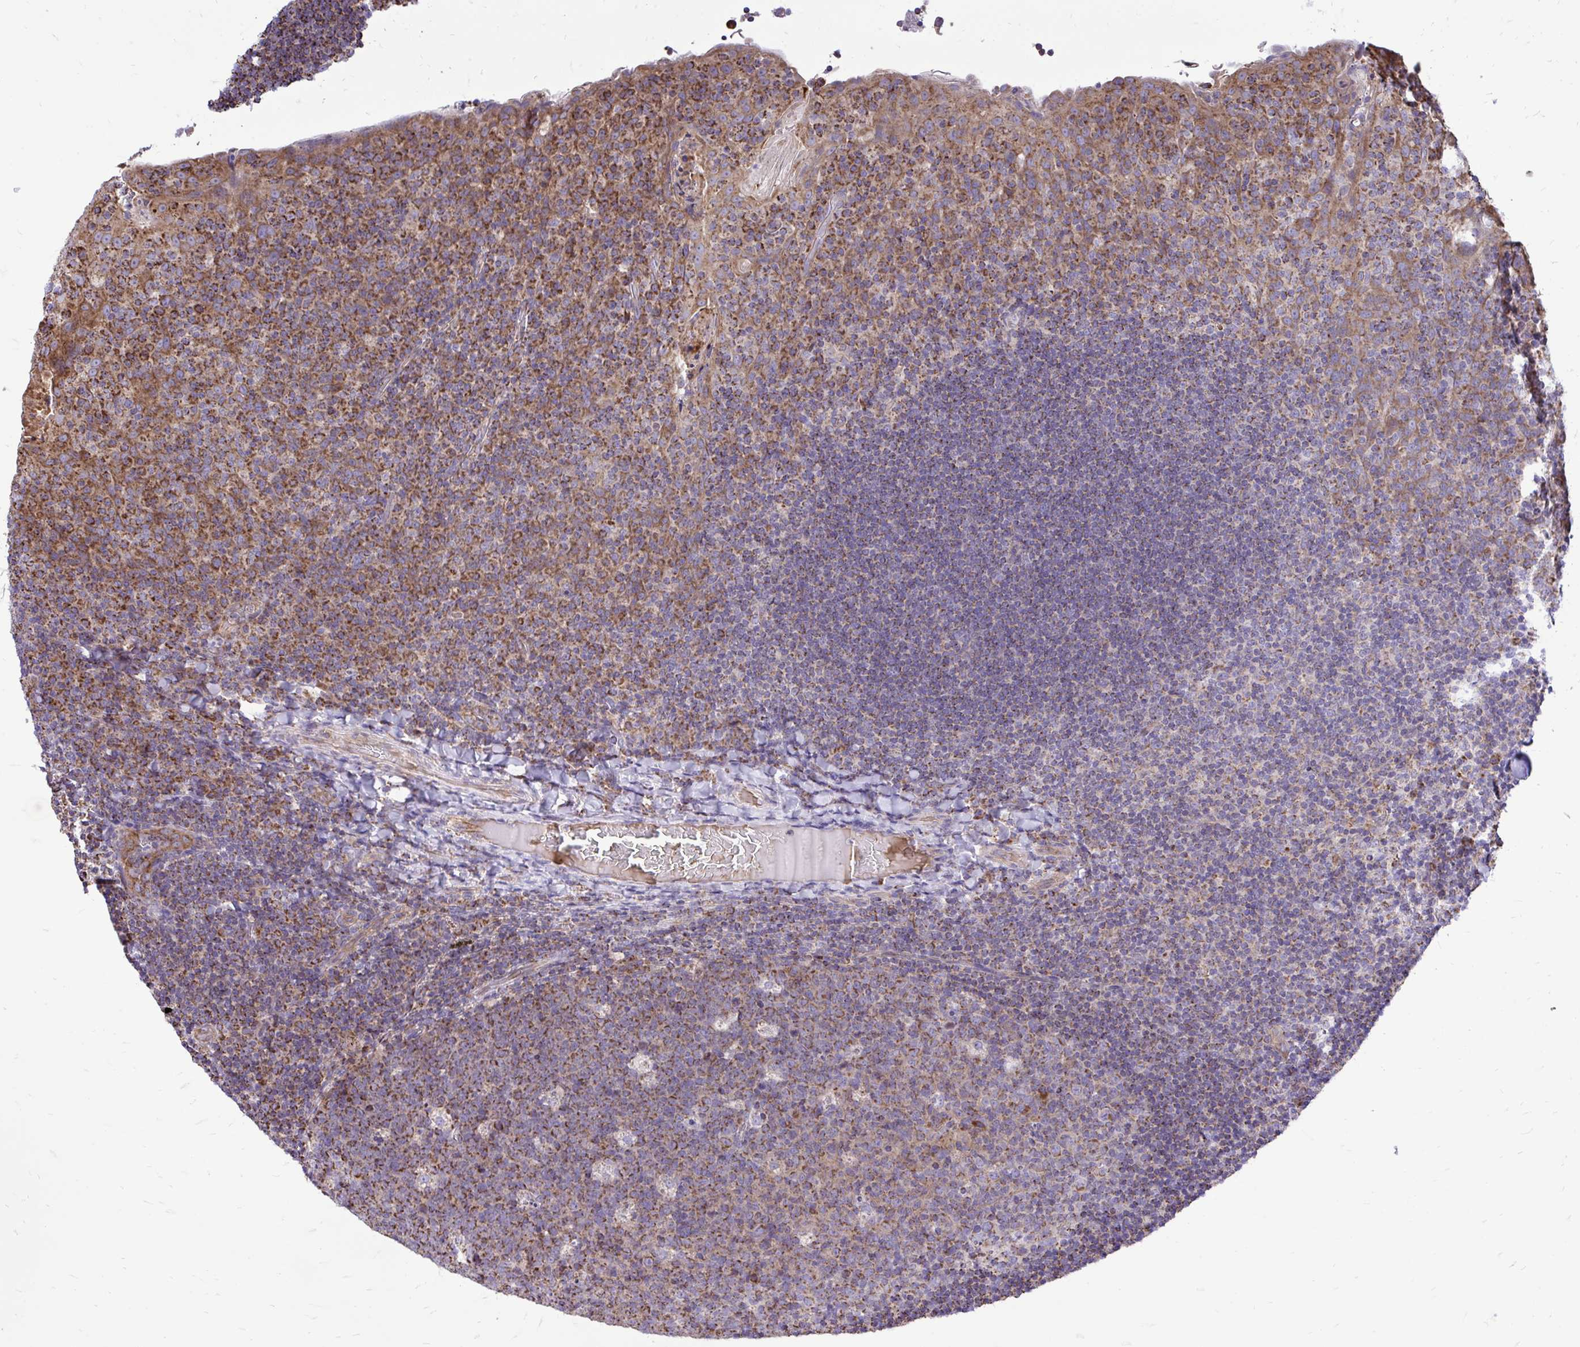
{"staining": {"intensity": "weak", "quantity": "25%-75%", "location": "cytoplasmic/membranous"}, "tissue": "tonsil", "cell_type": "Germinal center cells", "image_type": "normal", "snomed": [{"axis": "morphology", "description": "Normal tissue, NOS"}, {"axis": "topography", "description": "Tonsil"}], "caption": "Immunohistochemical staining of normal human tonsil displays weak cytoplasmic/membranous protein staining in about 25%-75% of germinal center cells.", "gene": "ATP13A2", "patient": {"sex": "male", "age": 17}}